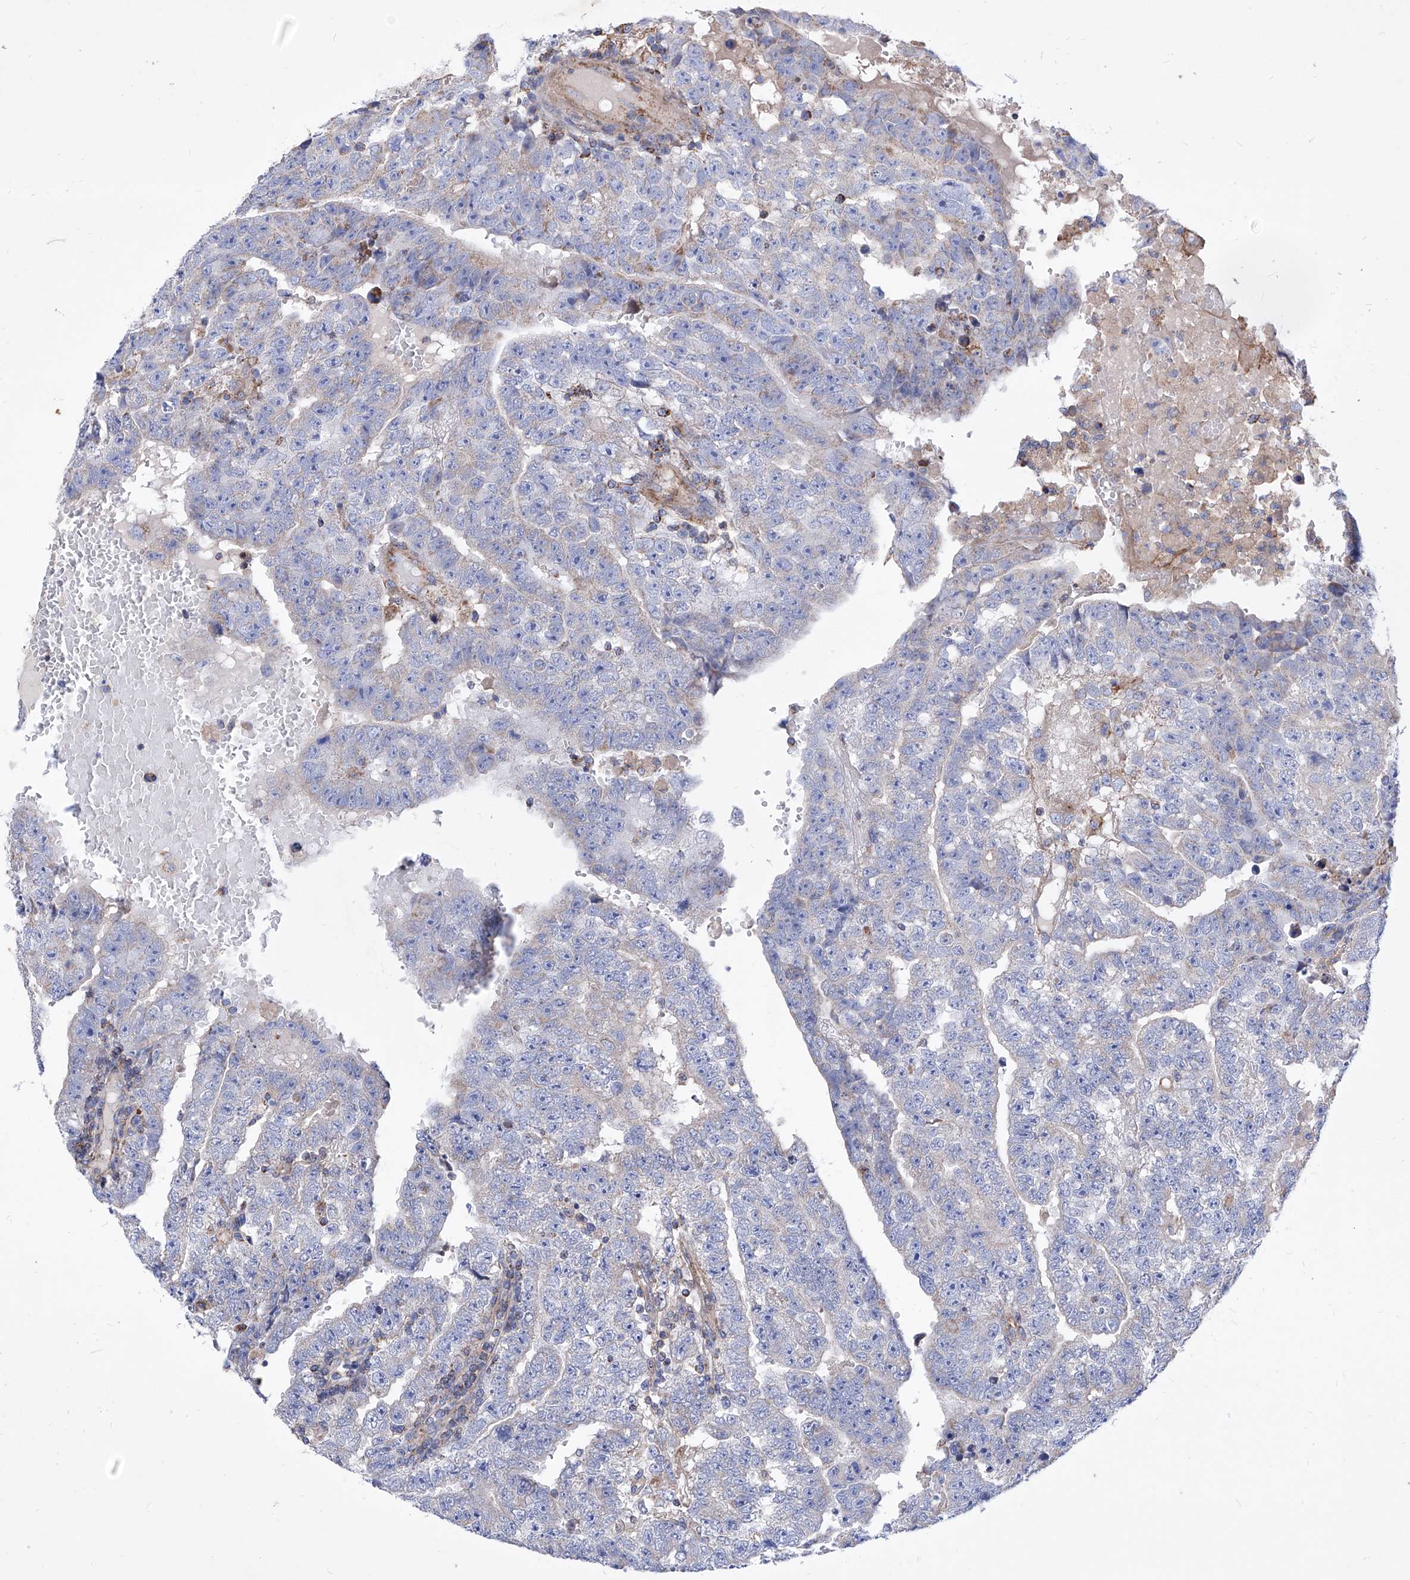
{"staining": {"intensity": "weak", "quantity": "<25%", "location": "cytoplasmic/membranous"}, "tissue": "testis cancer", "cell_type": "Tumor cells", "image_type": "cancer", "snomed": [{"axis": "morphology", "description": "Carcinoma, Embryonal, NOS"}, {"axis": "topography", "description": "Testis"}], "caption": "Histopathology image shows no protein positivity in tumor cells of testis cancer (embryonal carcinoma) tissue.", "gene": "HRNR", "patient": {"sex": "male", "age": 25}}